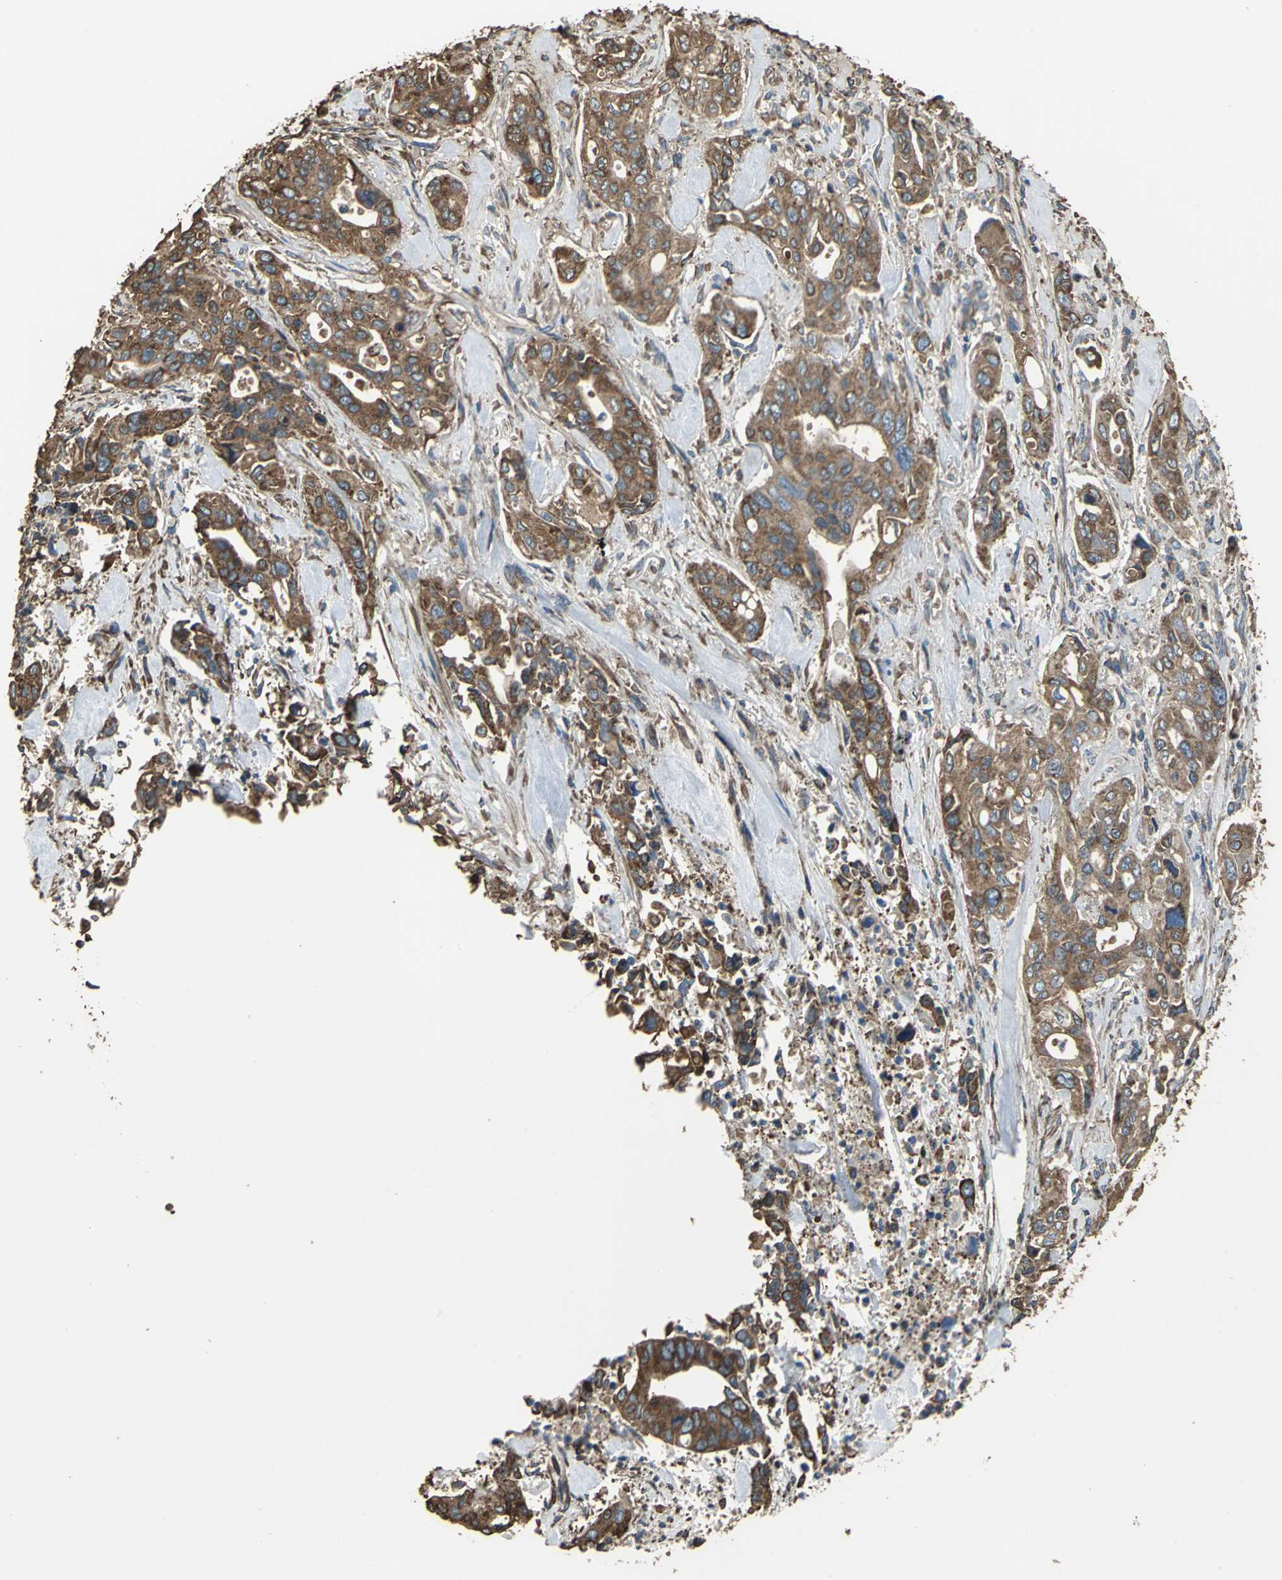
{"staining": {"intensity": "strong", "quantity": ">75%", "location": "cytoplasmic/membranous"}, "tissue": "pancreatic cancer", "cell_type": "Tumor cells", "image_type": "cancer", "snomed": [{"axis": "morphology", "description": "Adenocarcinoma, NOS"}, {"axis": "topography", "description": "Pancreas"}], "caption": "About >75% of tumor cells in pancreatic adenocarcinoma display strong cytoplasmic/membranous protein expression as visualized by brown immunohistochemical staining.", "gene": "GPANK1", "patient": {"sex": "male", "age": 77}}